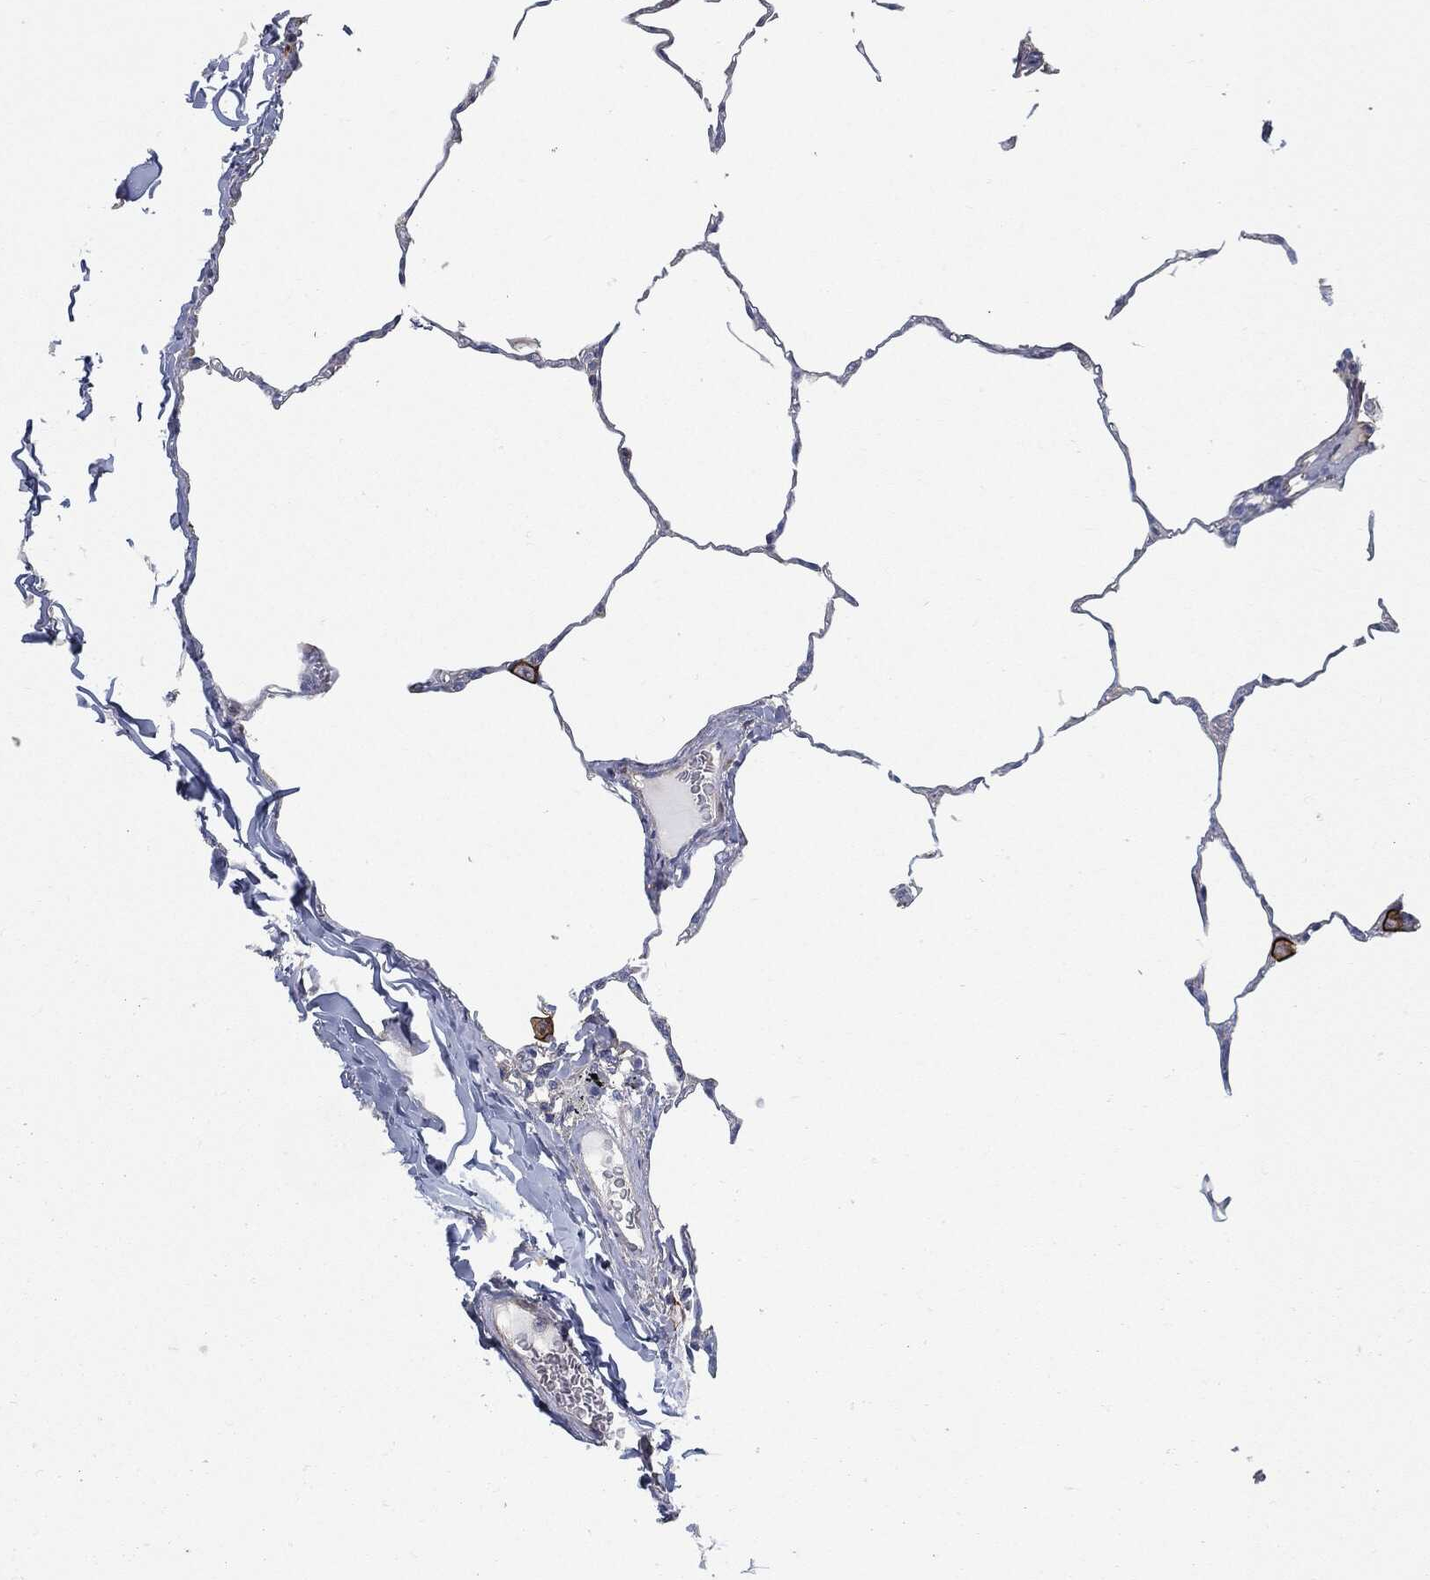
{"staining": {"intensity": "negative", "quantity": "none", "location": "none"}, "tissue": "lung", "cell_type": "Alveolar cells", "image_type": "normal", "snomed": [{"axis": "morphology", "description": "Normal tissue, NOS"}, {"axis": "morphology", "description": "Adenocarcinoma, metastatic, NOS"}, {"axis": "topography", "description": "Lung"}], "caption": "This micrograph is of benign lung stained with IHC to label a protein in brown with the nuclei are counter-stained blue. There is no positivity in alveolar cells. (Immunohistochemistry (ihc), brightfield microscopy, high magnification).", "gene": "SVIL", "patient": {"sex": "male", "age": 45}}